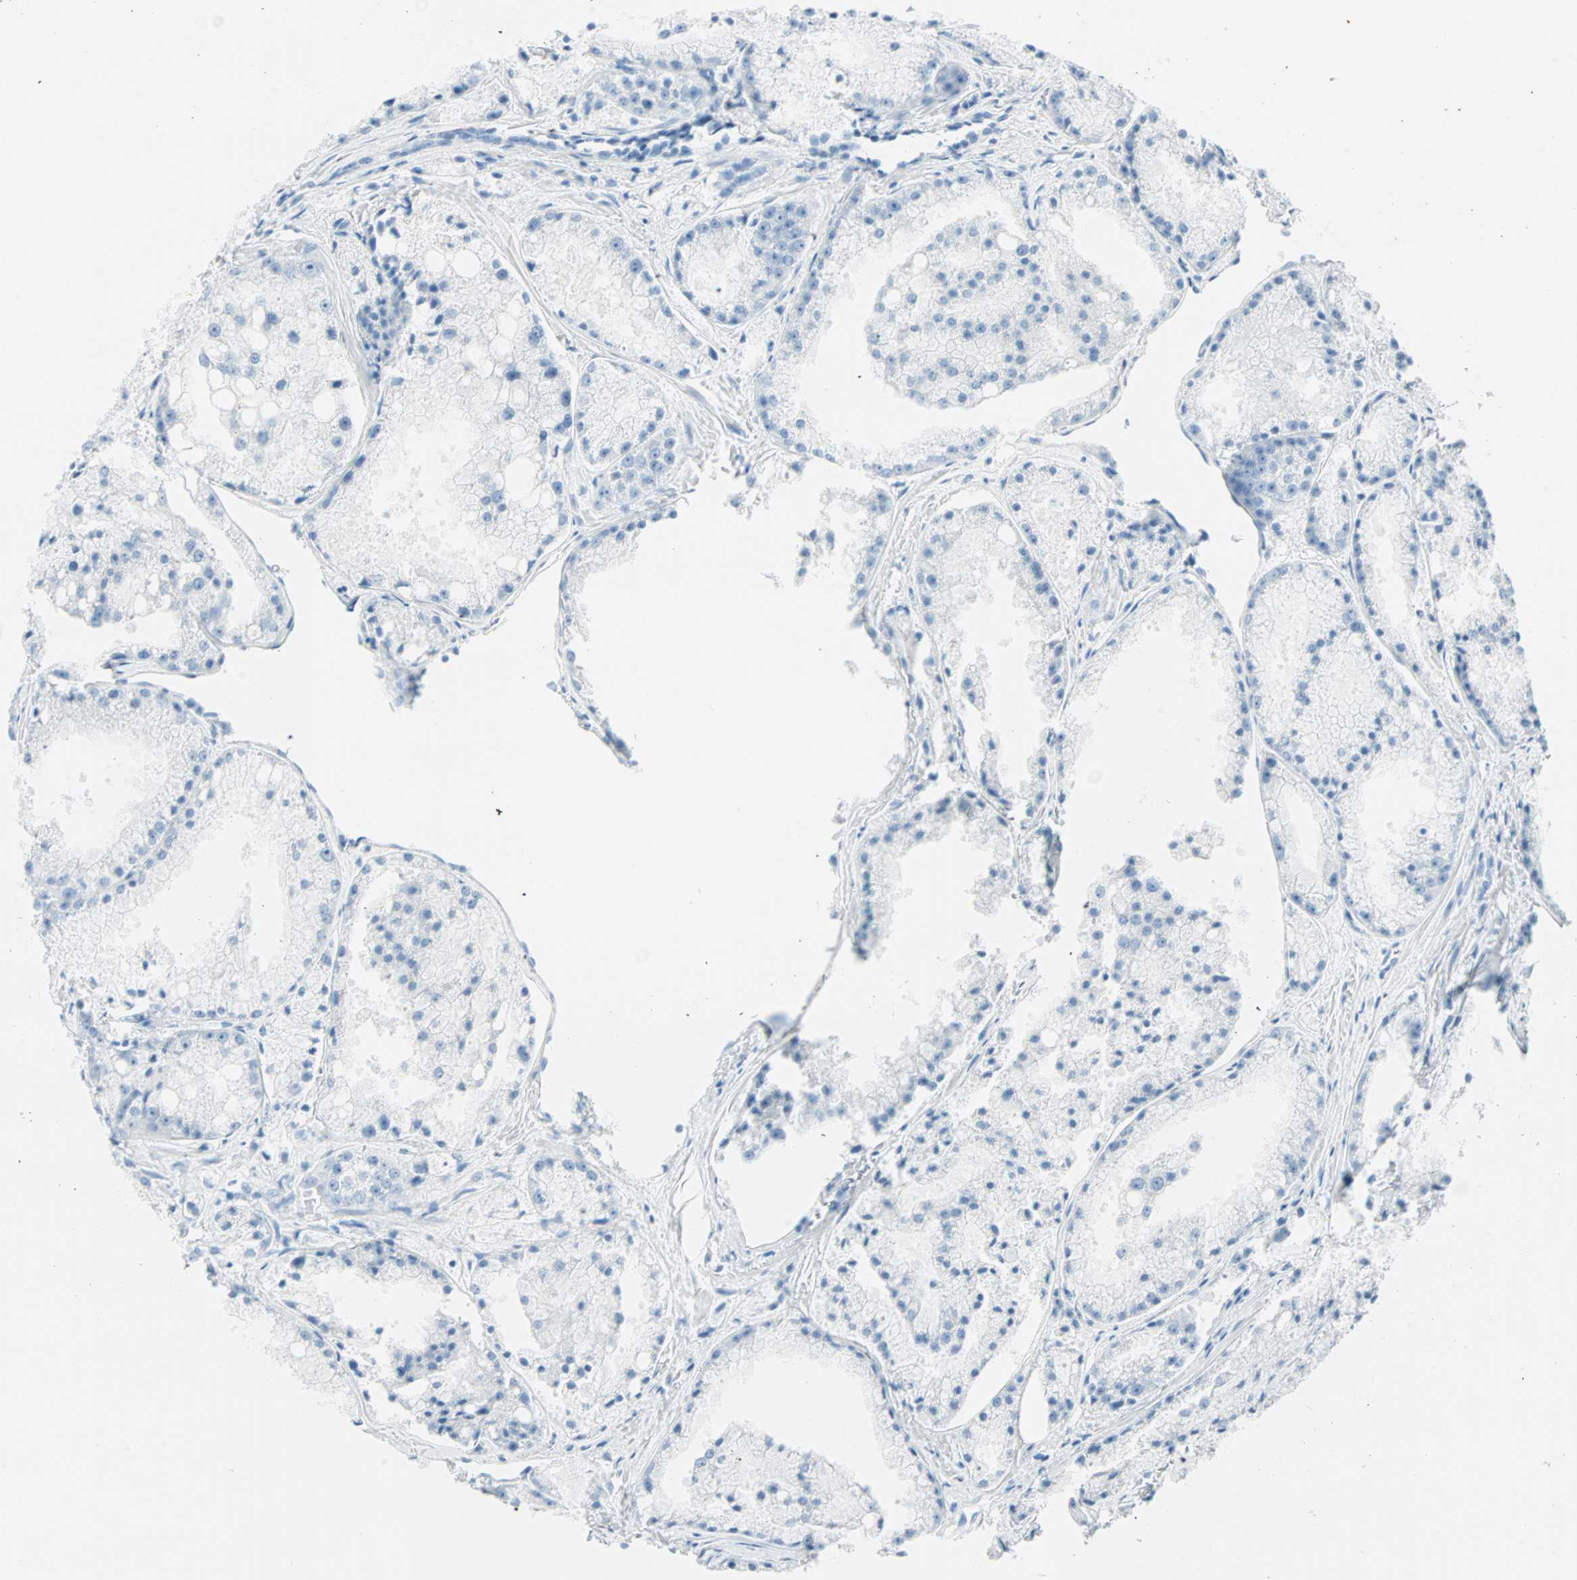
{"staining": {"intensity": "negative", "quantity": "none", "location": "none"}, "tissue": "prostate cancer", "cell_type": "Tumor cells", "image_type": "cancer", "snomed": [{"axis": "morphology", "description": "Adenocarcinoma, Low grade"}, {"axis": "topography", "description": "Prostate"}], "caption": "This histopathology image is of prostate cancer (low-grade adenocarcinoma) stained with immunohistochemistry to label a protein in brown with the nuclei are counter-stained blue. There is no staining in tumor cells.", "gene": "NES", "patient": {"sex": "male", "age": 64}}